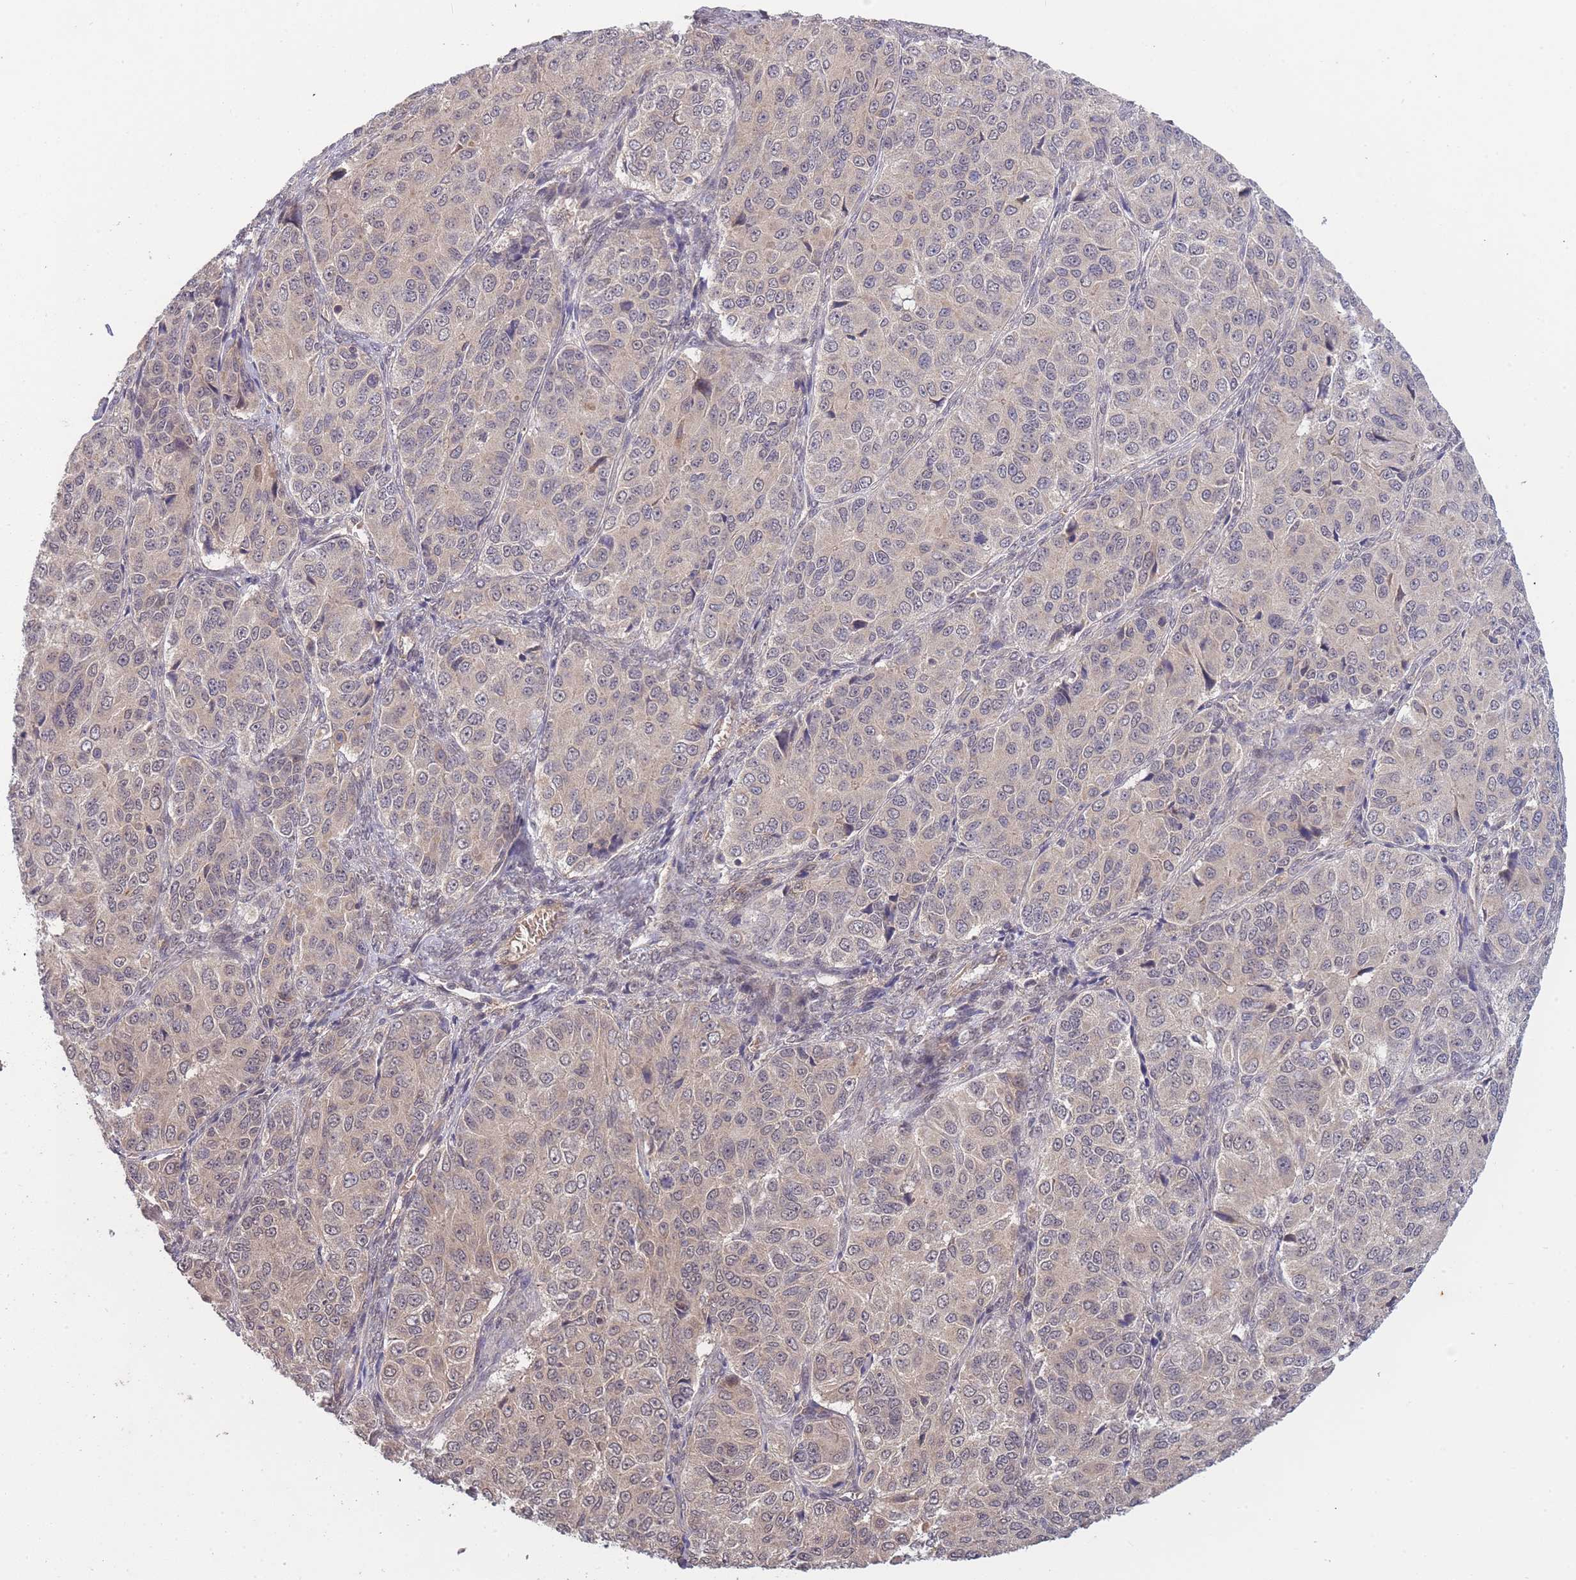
{"staining": {"intensity": "weak", "quantity": "25%-75%", "location": "cytoplasmic/membranous,nuclear"}, "tissue": "ovarian cancer", "cell_type": "Tumor cells", "image_type": "cancer", "snomed": [{"axis": "morphology", "description": "Carcinoma, endometroid"}, {"axis": "topography", "description": "Ovary"}], "caption": "Immunohistochemistry (IHC) image of human endometroid carcinoma (ovarian) stained for a protein (brown), which shows low levels of weak cytoplasmic/membranous and nuclear staining in approximately 25%-75% of tumor cells.", "gene": "SMC6", "patient": {"sex": "female", "age": 51}}